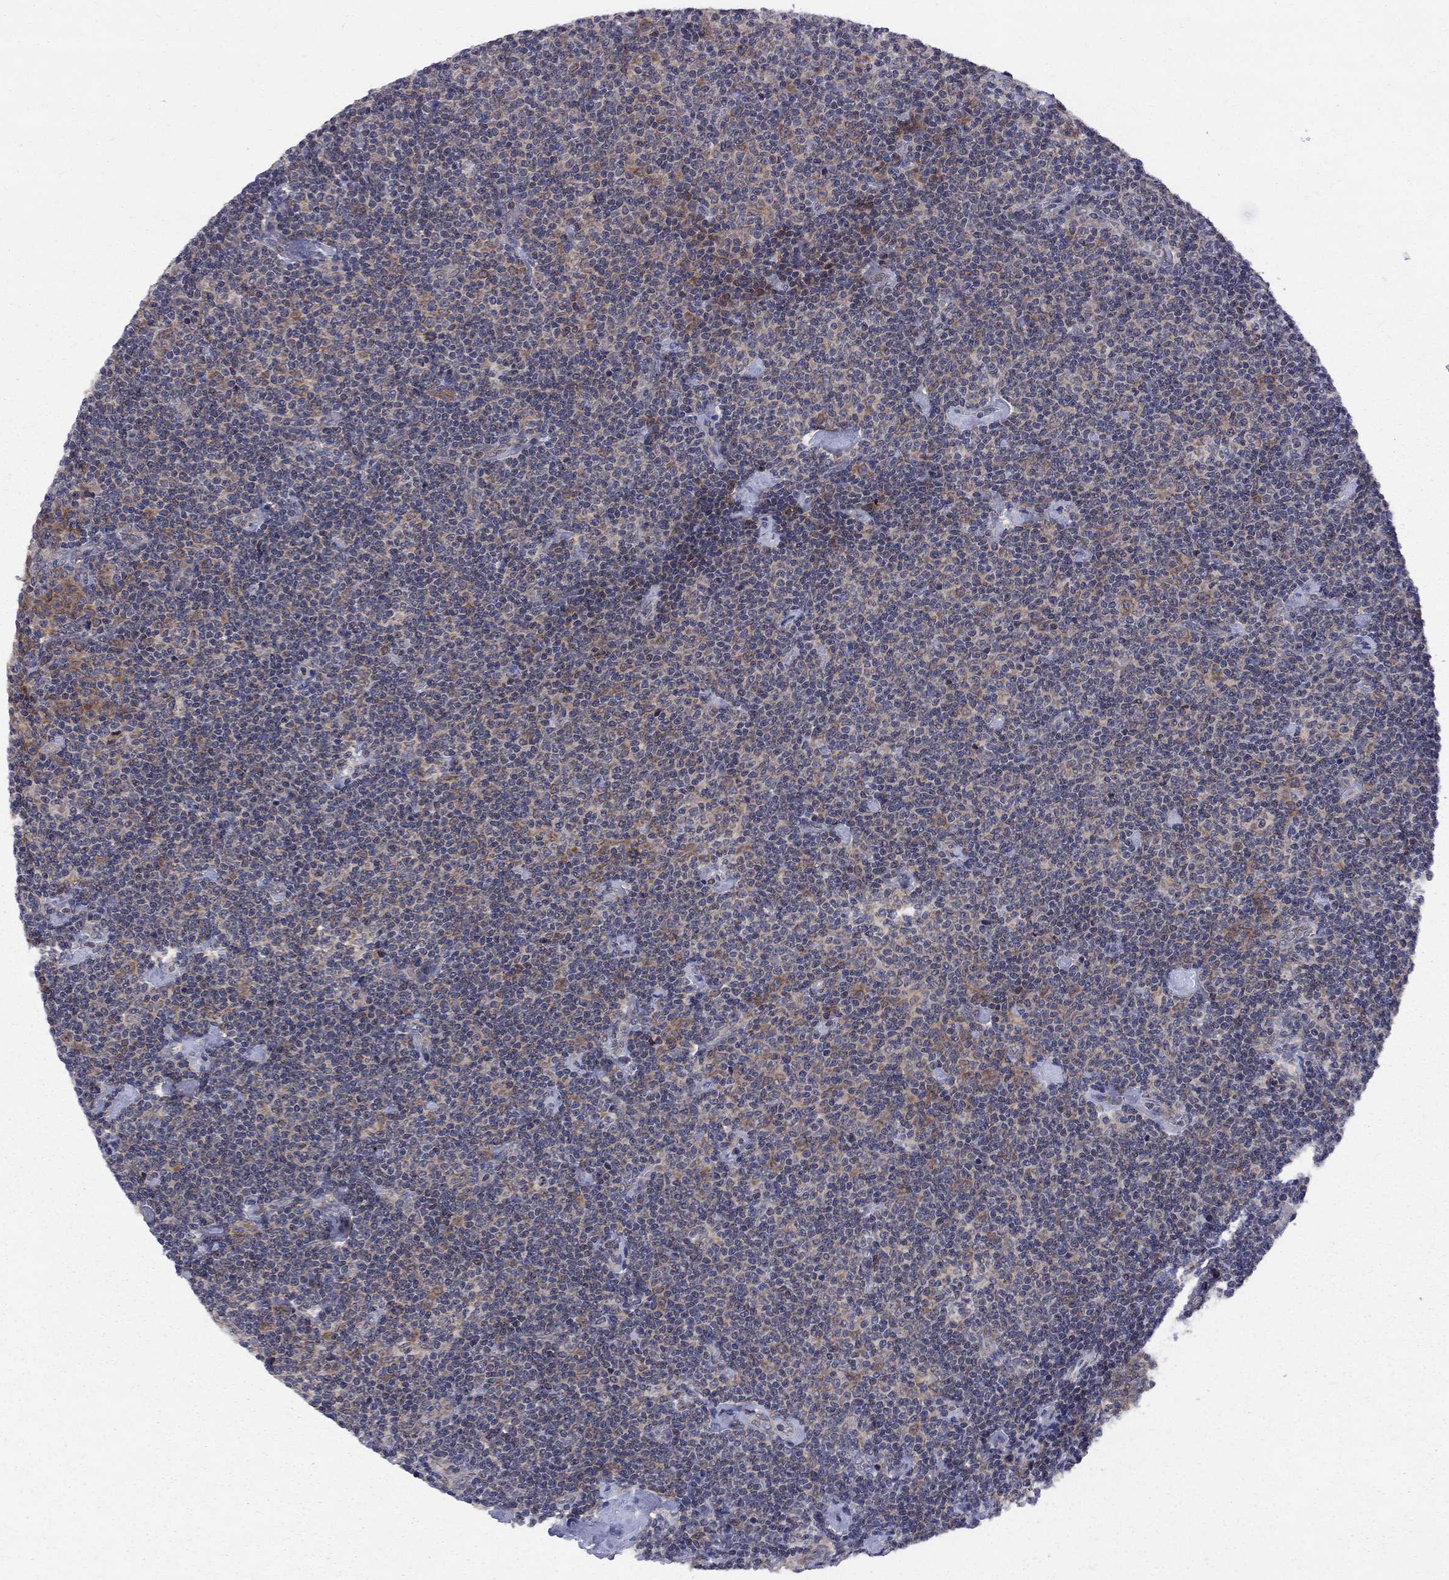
{"staining": {"intensity": "moderate", "quantity": "25%-75%", "location": "cytoplasmic/membranous"}, "tissue": "lymphoma", "cell_type": "Tumor cells", "image_type": "cancer", "snomed": [{"axis": "morphology", "description": "Malignant lymphoma, non-Hodgkin's type, Low grade"}, {"axis": "topography", "description": "Lymph node"}], "caption": "Lymphoma stained for a protein (brown) displays moderate cytoplasmic/membranous positive expression in approximately 25%-75% of tumor cells.", "gene": "CNOT11", "patient": {"sex": "male", "age": 81}}